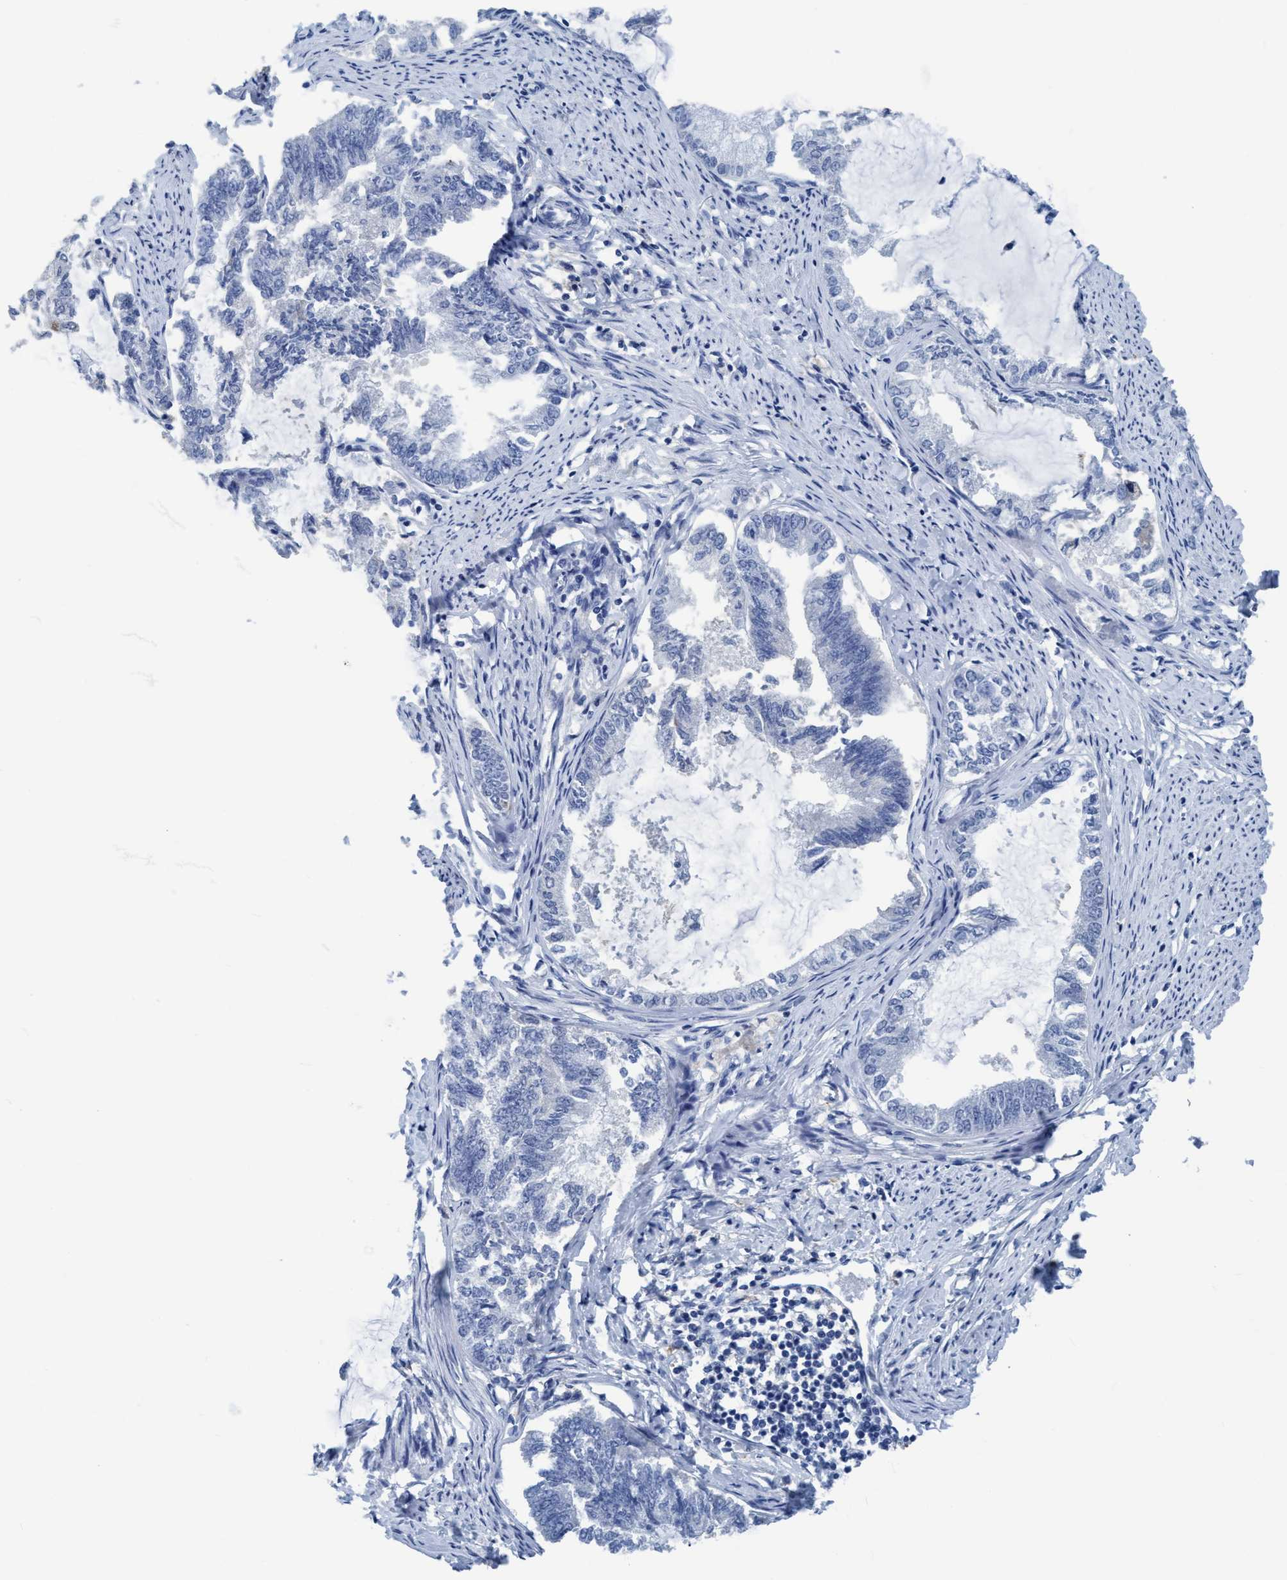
{"staining": {"intensity": "negative", "quantity": "none", "location": "none"}, "tissue": "endometrial cancer", "cell_type": "Tumor cells", "image_type": "cancer", "snomed": [{"axis": "morphology", "description": "Adenocarcinoma, NOS"}, {"axis": "topography", "description": "Endometrium"}], "caption": "The IHC photomicrograph has no significant staining in tumor cells of endometrial adenocarcinoma tissue.", "gene": "DNAI1", "patient": {"sex": "female", "age": 86}}